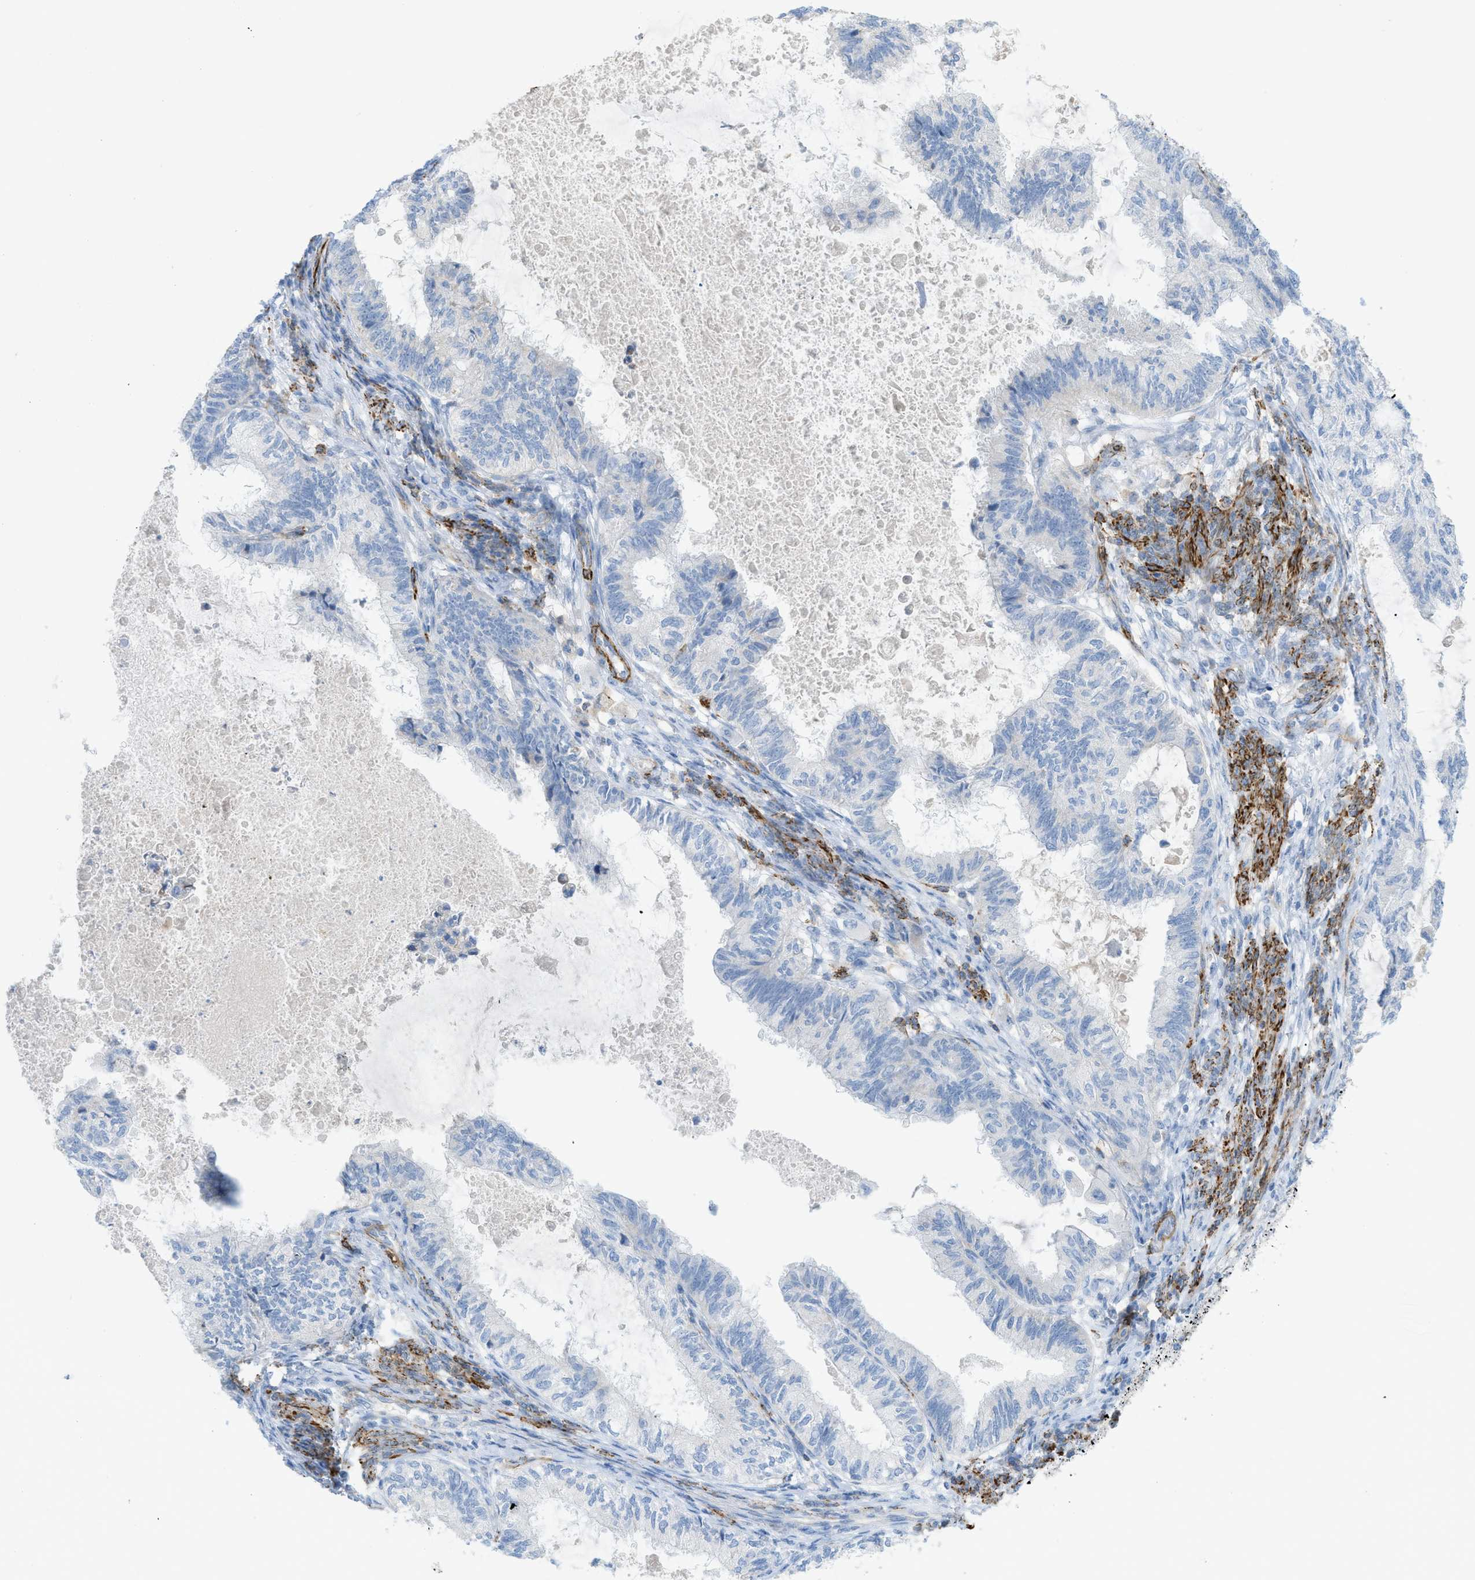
{"staining": {"intensity": "negative", "quantity": "none", "location": "none"}, "tissue": "cervical cancer", "cell_type": "Tumor cells", "image_type": "cancer", "snomed": [{"axis": "morphology", "description": "Normal tissue, NOS"}, {"axis": "morphology", "description": "Adenocarcinoma, NOS"}, {"axis": "topography", "description": "Cervix"}, {"axis": "topography", "description": "Endometrium"}], "caption": "High magnification brightfield microscopy of adenocarcinoma (cervical) stained with DAB (3,3'-diaminobenzidine) (brown) and counterstained with hematoxylin (blue): tumor cells show no significant staining.", "gene": "MYH11", "patient": {"sex": "female", "age": 86}}